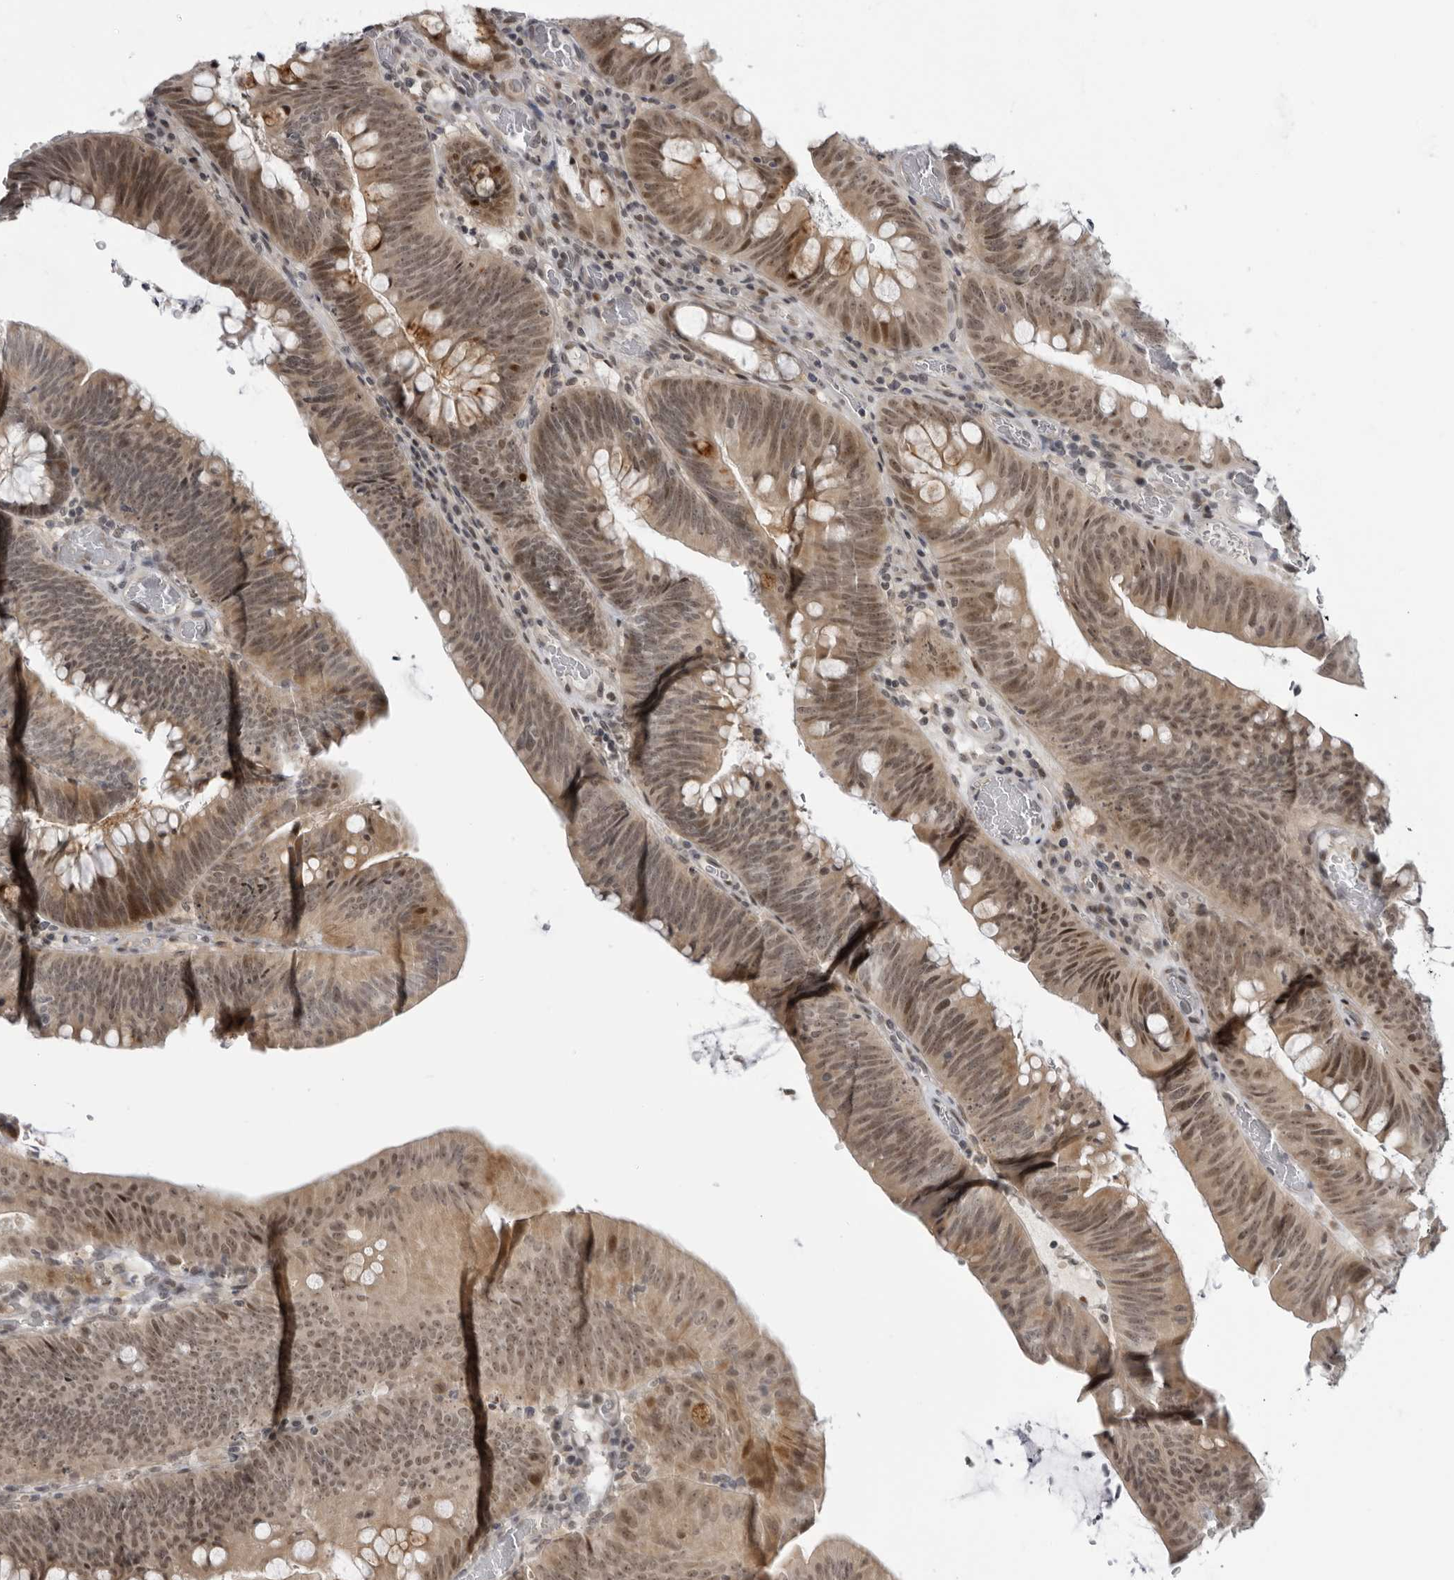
{"staining": {"intensity": "moderate", "quantity": ">75%", "location": "cytoplasmic/membranous,nuclear"}, "tissue": "colorectal cancer", "cell_type": "Tumor cells", "image_type": "cancer", "snomed": [{"axis": "morphology", "description": "Normal tissue, NOS"}, {"axis": "topography", "description": "Colon"}], "caption": "Colorectal cancer stained with a brown dye demonstrates moderate cytoplasmic/membranous and nuclear positive staining in approximately >75% of tumor cells.", "gene": "ALPK2", "patient": {"sex": "female", "age": 82}}